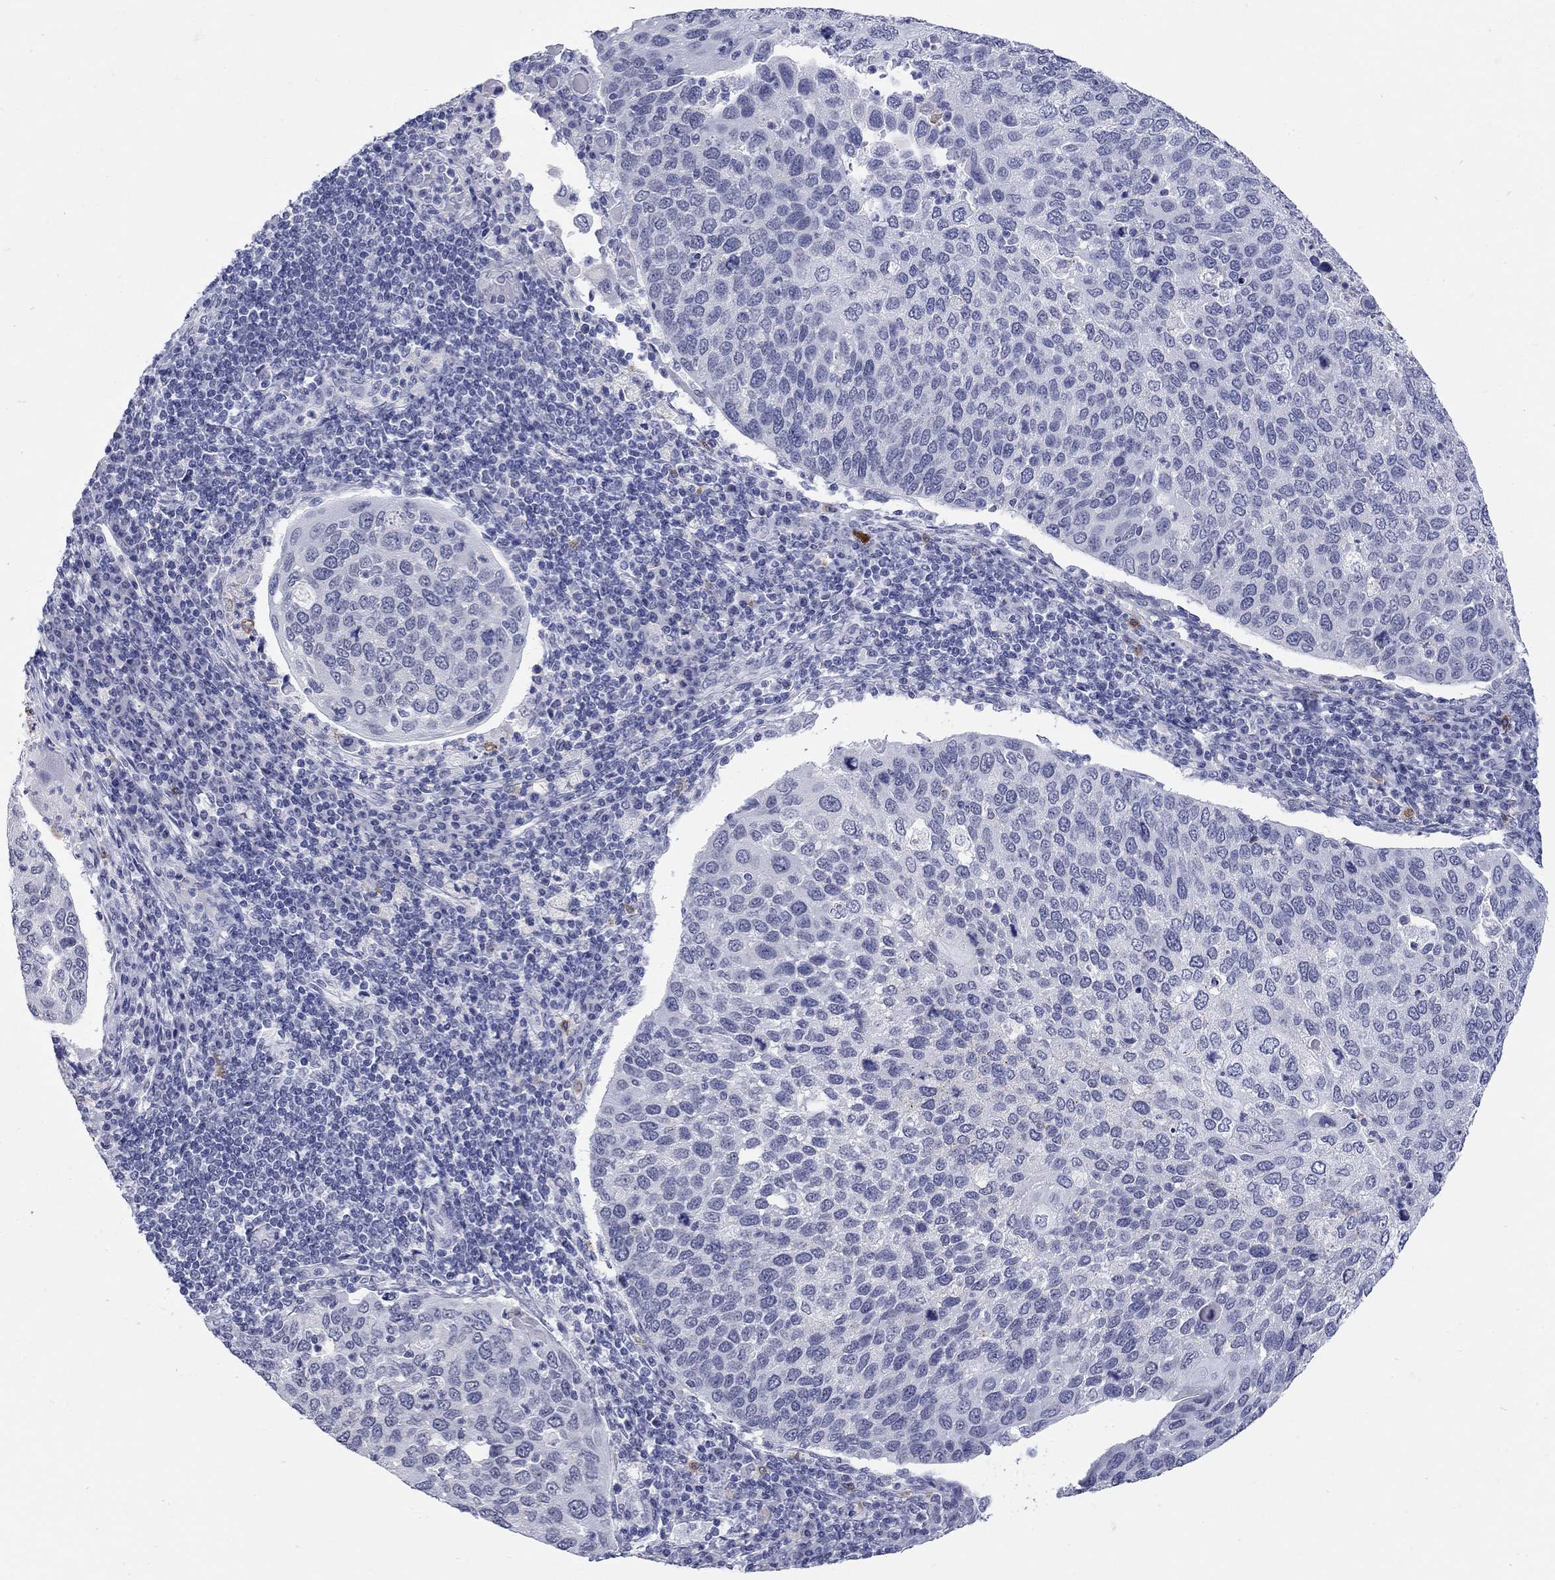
{"staining": {"intensity": "negative", "quantity": "none", "location": "none"}, "tissue": "cervical cancer", "cell_type": "Tumor cells", "image_type": "cancer", "snomed": [{"axis": "morphology", "description": "Squamous cell carcinoma, NOS"}, {"axis": "topography", "description": "Cervix"}], "caption": "Immunohistochemical staining of cervical cancer (squamous cell carcinoma) reveals no significant staining in tumor cells. (DAB IHC visualized using brightfield microscopy, high magnification).", "gene": "ECEL1", "patient": {"sex": "female", "age": 54}}